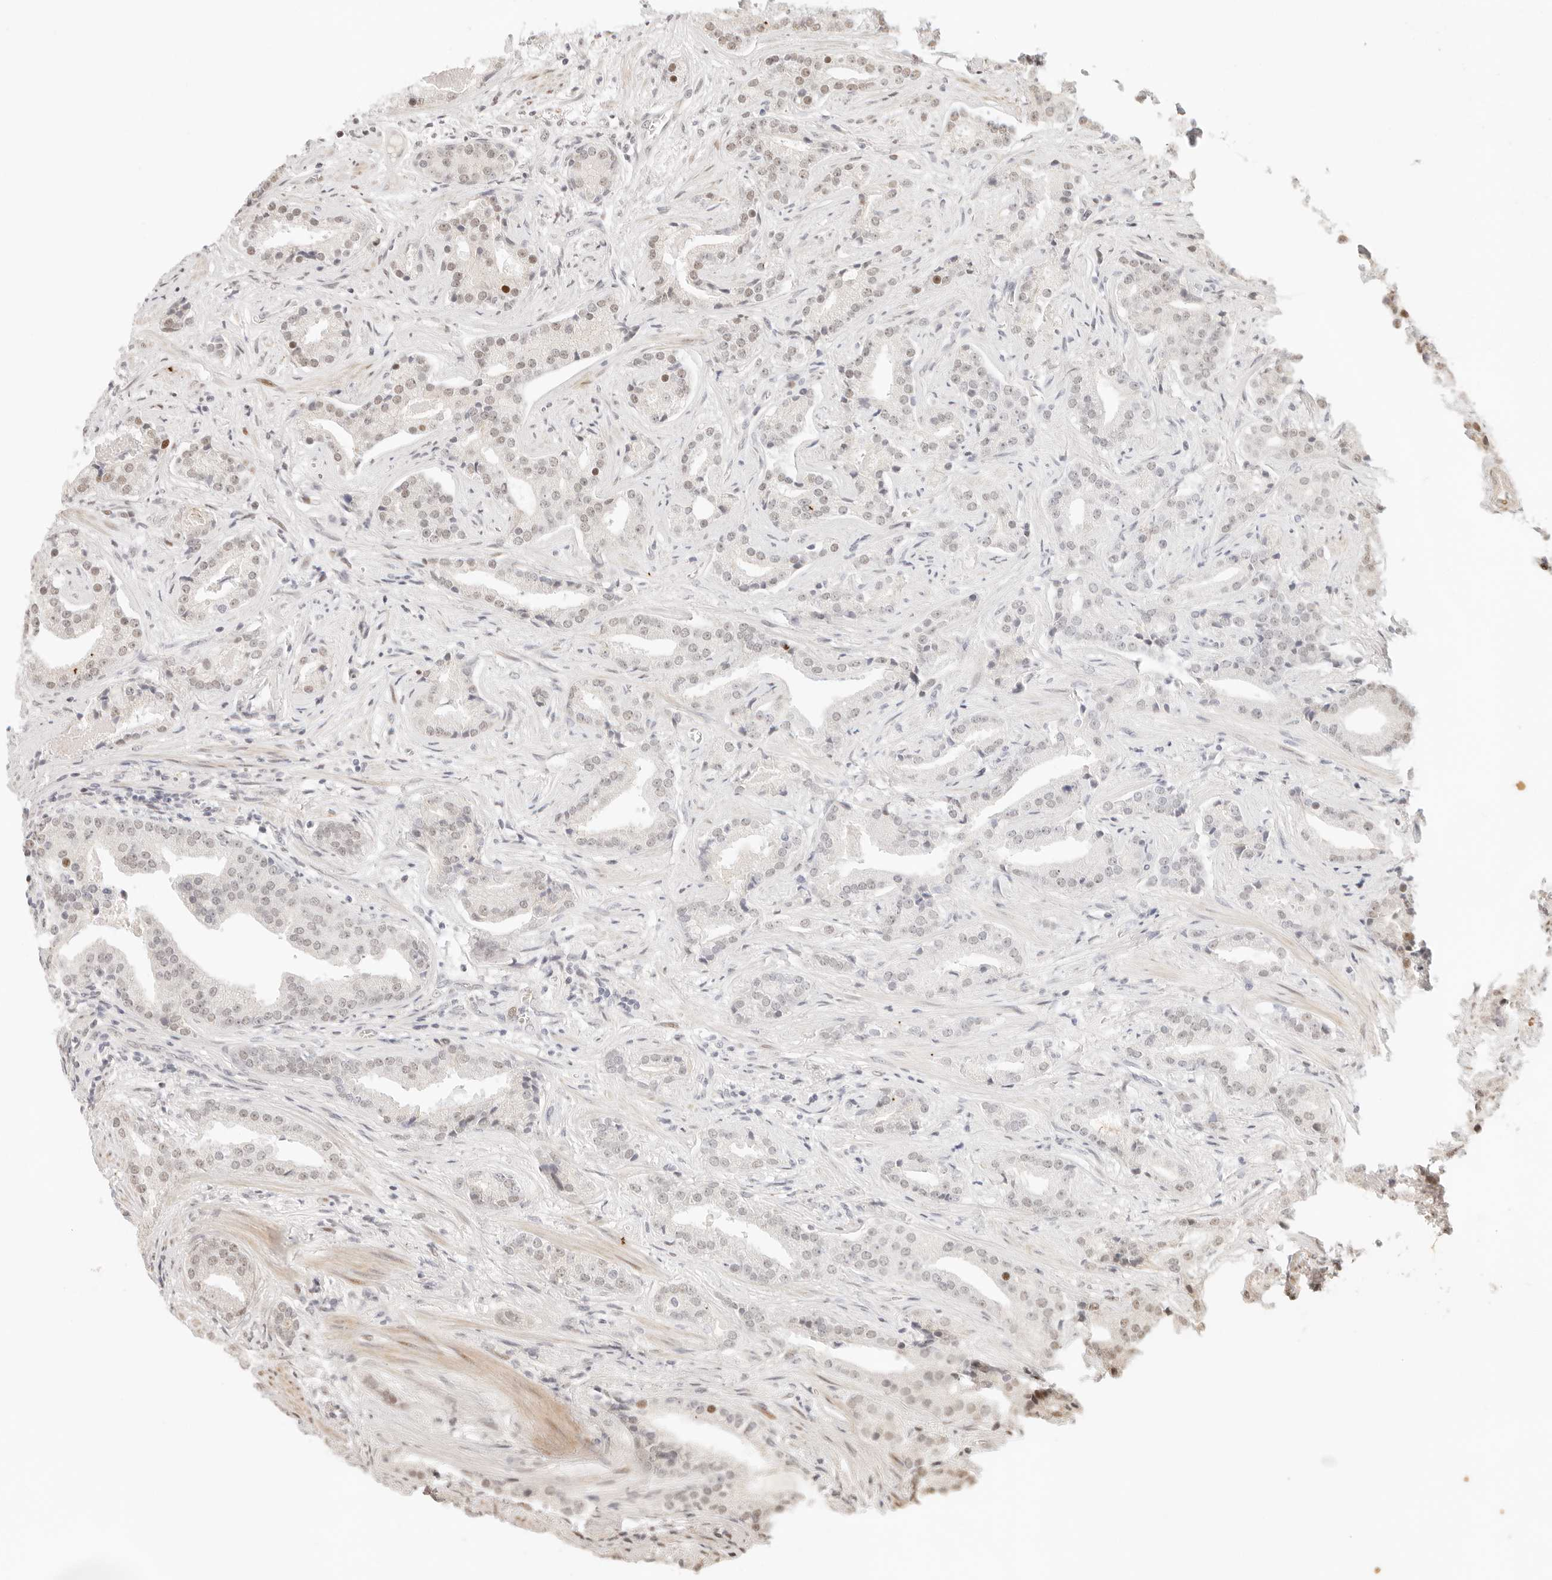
{"staining": {"intensity": "weak", "quantity": "<25%", "location": "nuclear"}, "tissue": "prostate cancer", "cell_type": "Tumor cells", "image_type": "cancer", "snomed": [{"axis": "morphology", "description": "Adenocarcinoma, Low grade"}, {"axis": "topography", "description": "Prostate"}], "caption": "Photomicrograph shows no protein positivity in tumor cells of prostate adenocarcinoma (low-grade) tissue.", "gene": "HOXC5", "patient": {"sex": "male", "age": 67}}